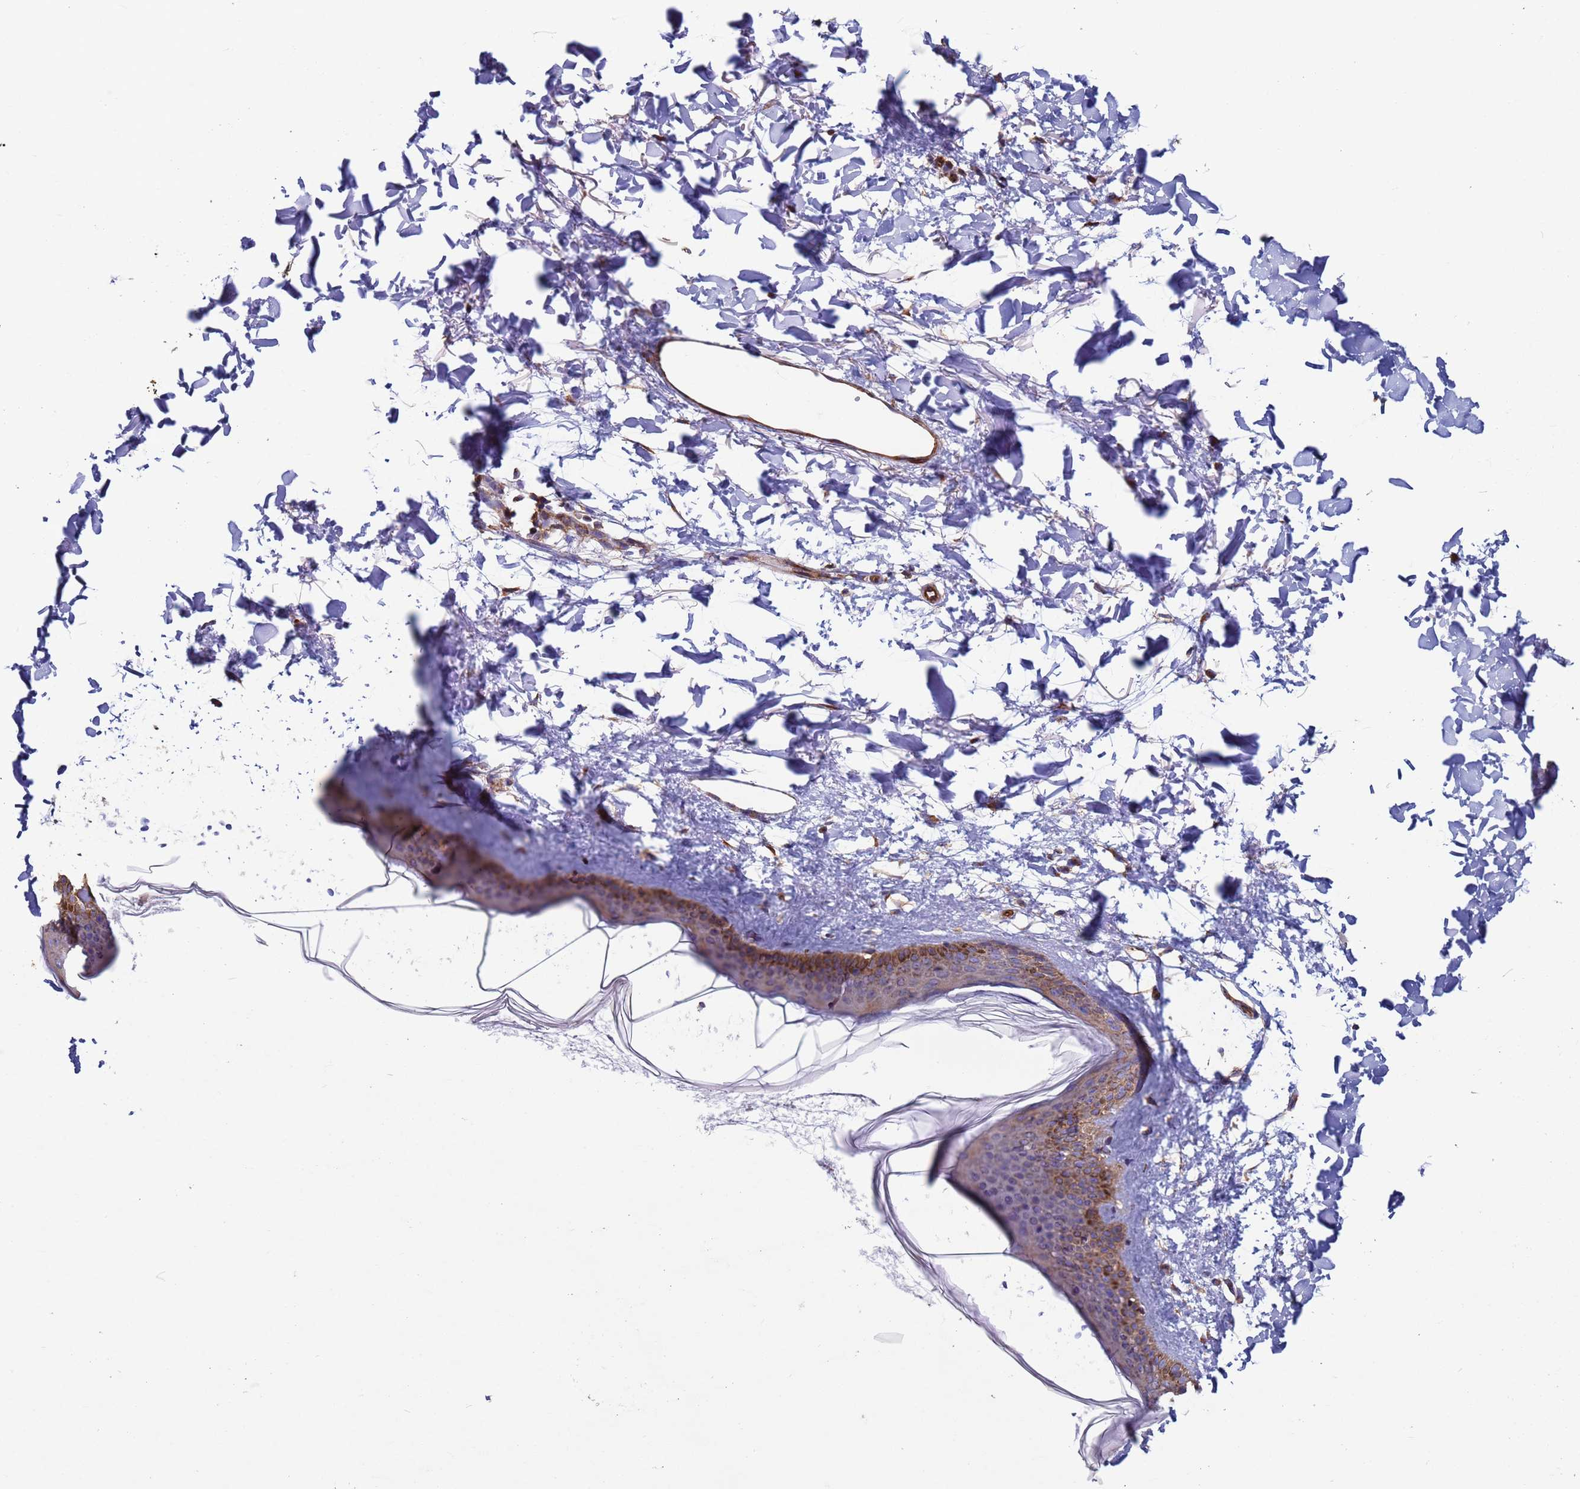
{"staining": {"intensity": "moderate", "quantity": ">75%", "location": "cytoplasmic/membranous"}, "tissue": "skin", "cell_type": "Fibroblasts", "image_type": "normal", "snomed": [{"axis": "morphology", "description": "Normal tissue, NOS"}, {"axis": "topography", "description": "Skin"}], "caption": "An immunohistochemistry micrograph of benign tissue is shown. Protein staining in brown shows moderate cytoplasmic/membranous positivity in skin within fibroblasts.", "gene": "ZBTB39", "patient": {"sex": "female", "age": 58}}